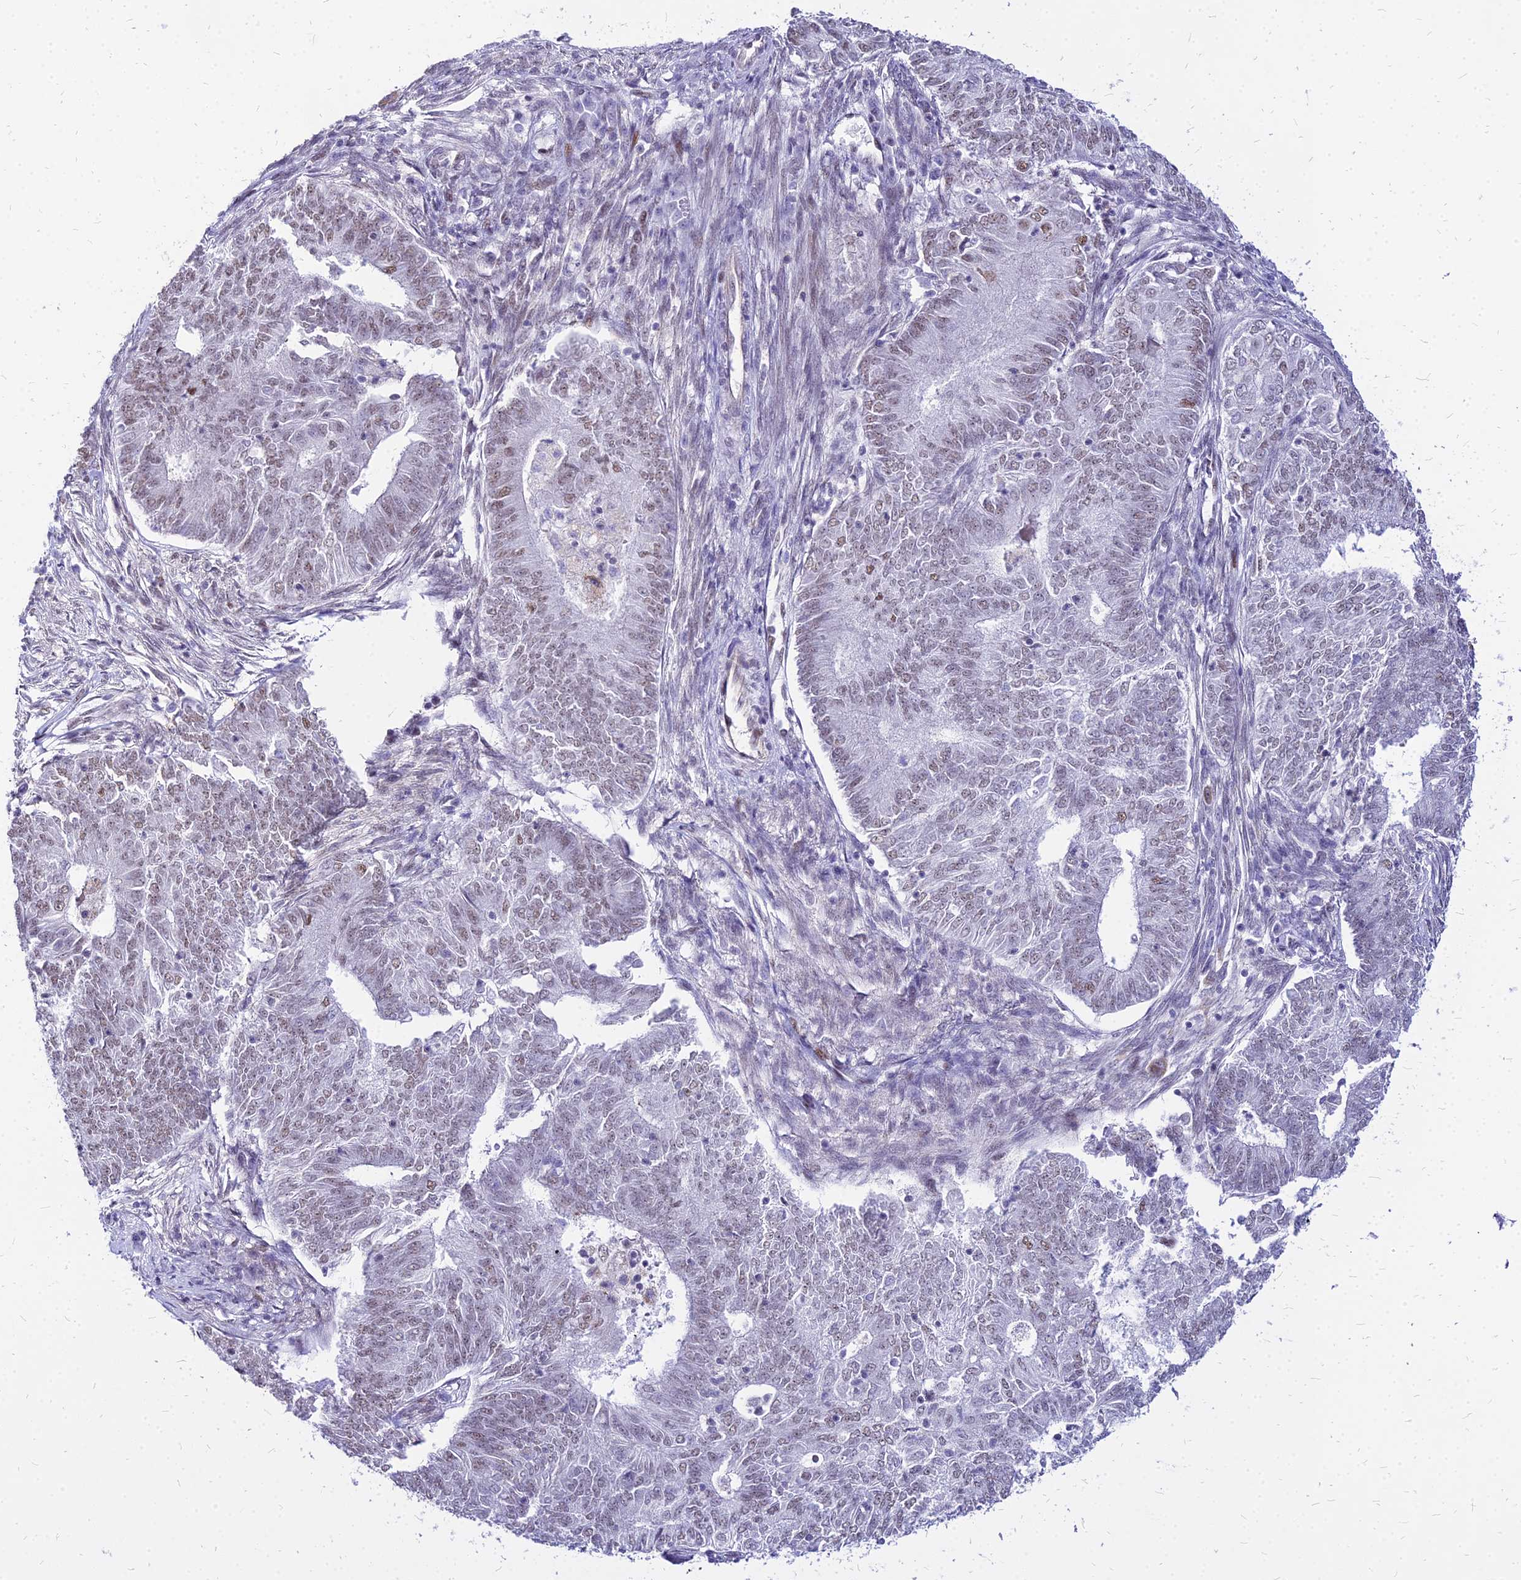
{"staining": {"intensity": "moderate", "quantity": "25%-75%", "location": "nuclear"}, "tissue": "endometrial cancer", "cell_type": "Tumor cells", "image_type": "cancer", "snomed": [{"axis": "morphology", "description": "Adenocarcinoma, NOS"}, {"axis": "topography", "description": "Endometrium"}], "caption": "Endometrial cancer was stained to show a protein in brown. There is medium levels of moderate nuclear staining in about 25%-75% of tumor cells.", "gene": "FDX2", "patient": {"sex": "female", "age": 62}}